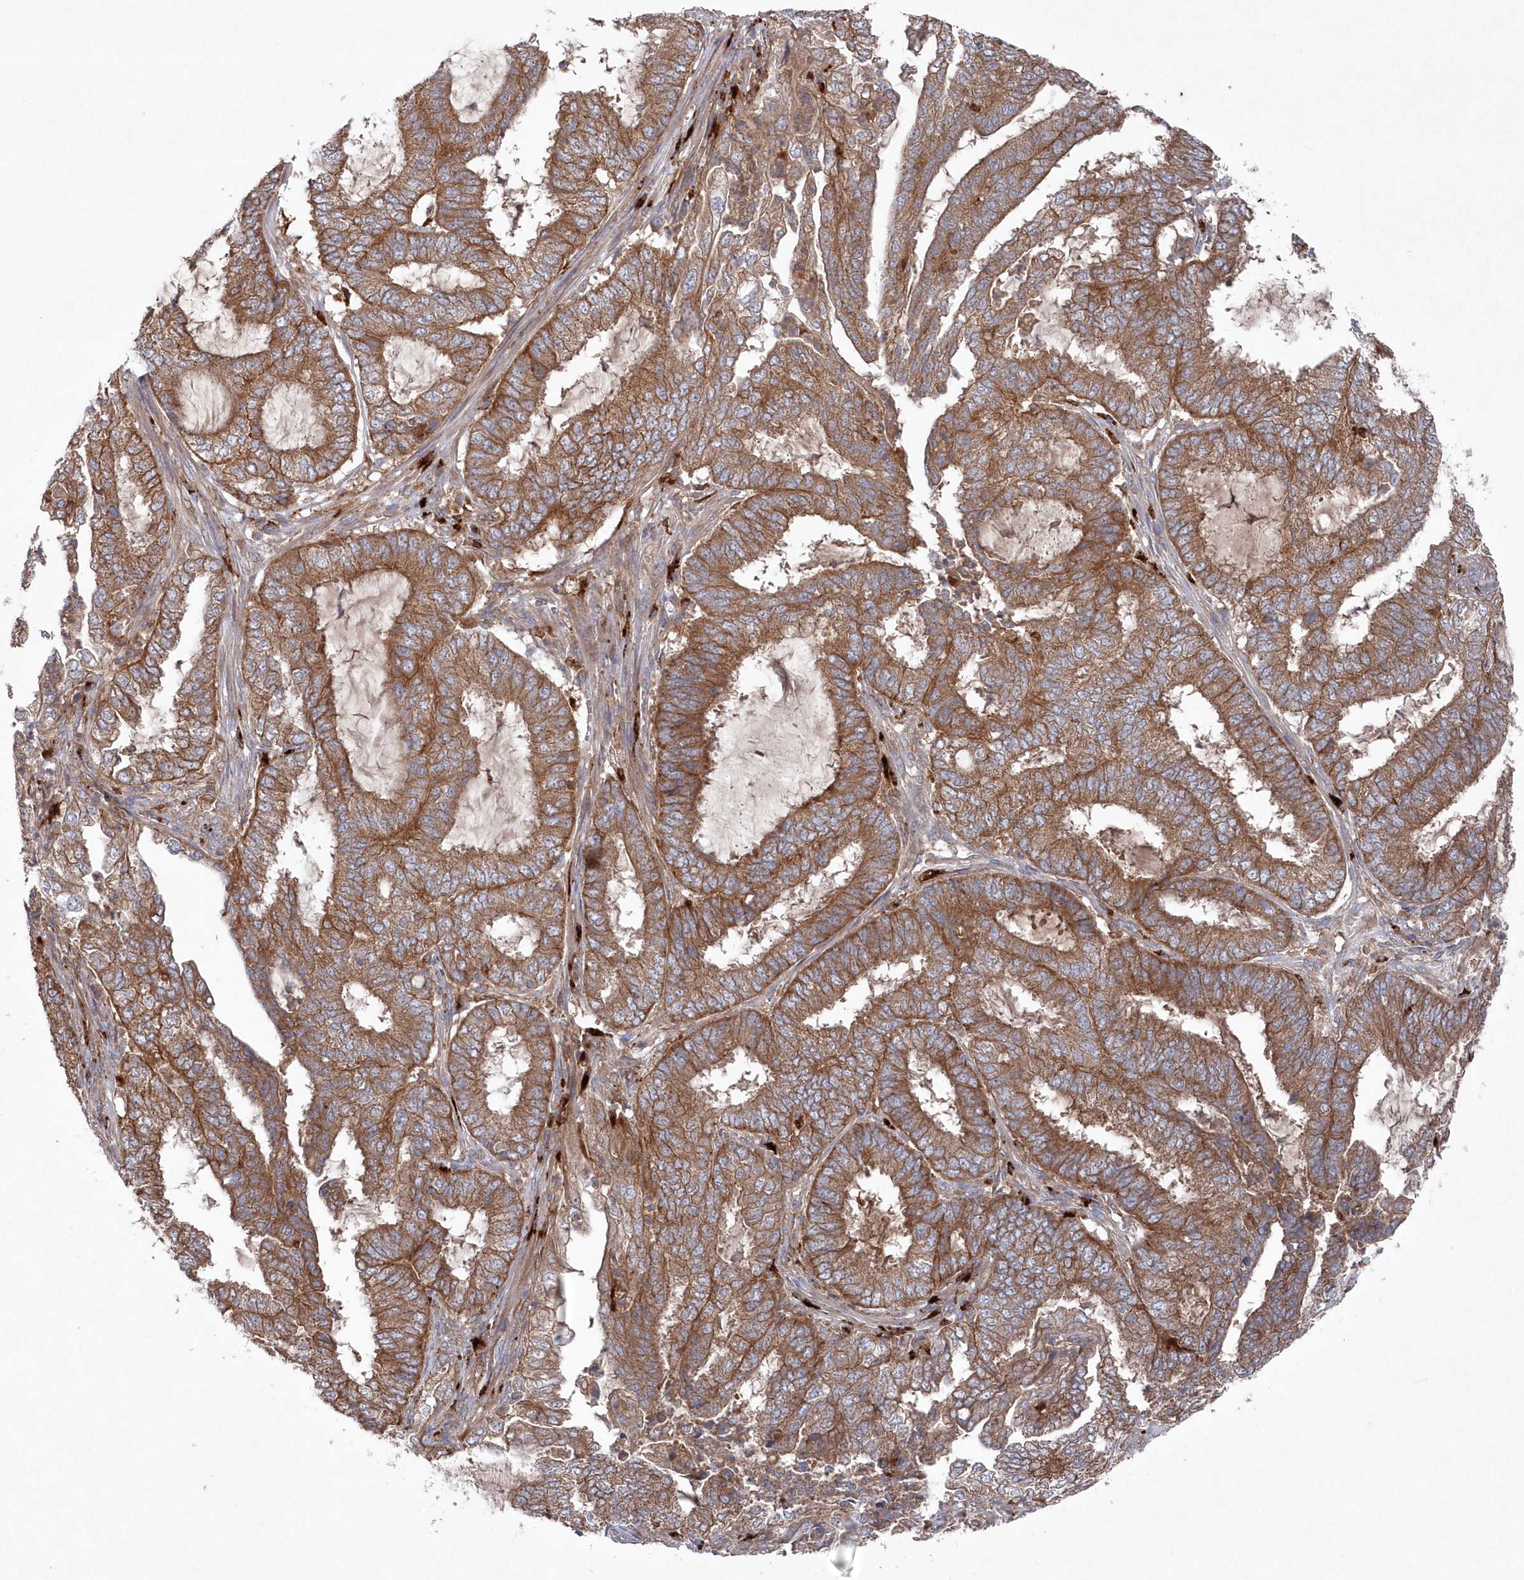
{"staining": {"intensity": "moderate", "quantity": ">75%", "location": "cytoplasmic/membranous"}, "tissue": "endometrial cancer", "cell_type": "Tumor cells", "image_type": "cancer", "snomed": [{"axis": "morphology", "description": "Adenocarcinoma, NOS"}, {"axis": "topography", "description": "Endometrium"}], "caption": "An immunohistochemistry (IHC) photomicrograph of tumor tissue is shown. Protein staining in brown shows moderate cytoplasmic/membranous positivity in endometrial cancer (adenocarcinoma) within tumor cells.", "gene": "ASNSD1", "patient": {"sex": "female", "age": 51}}